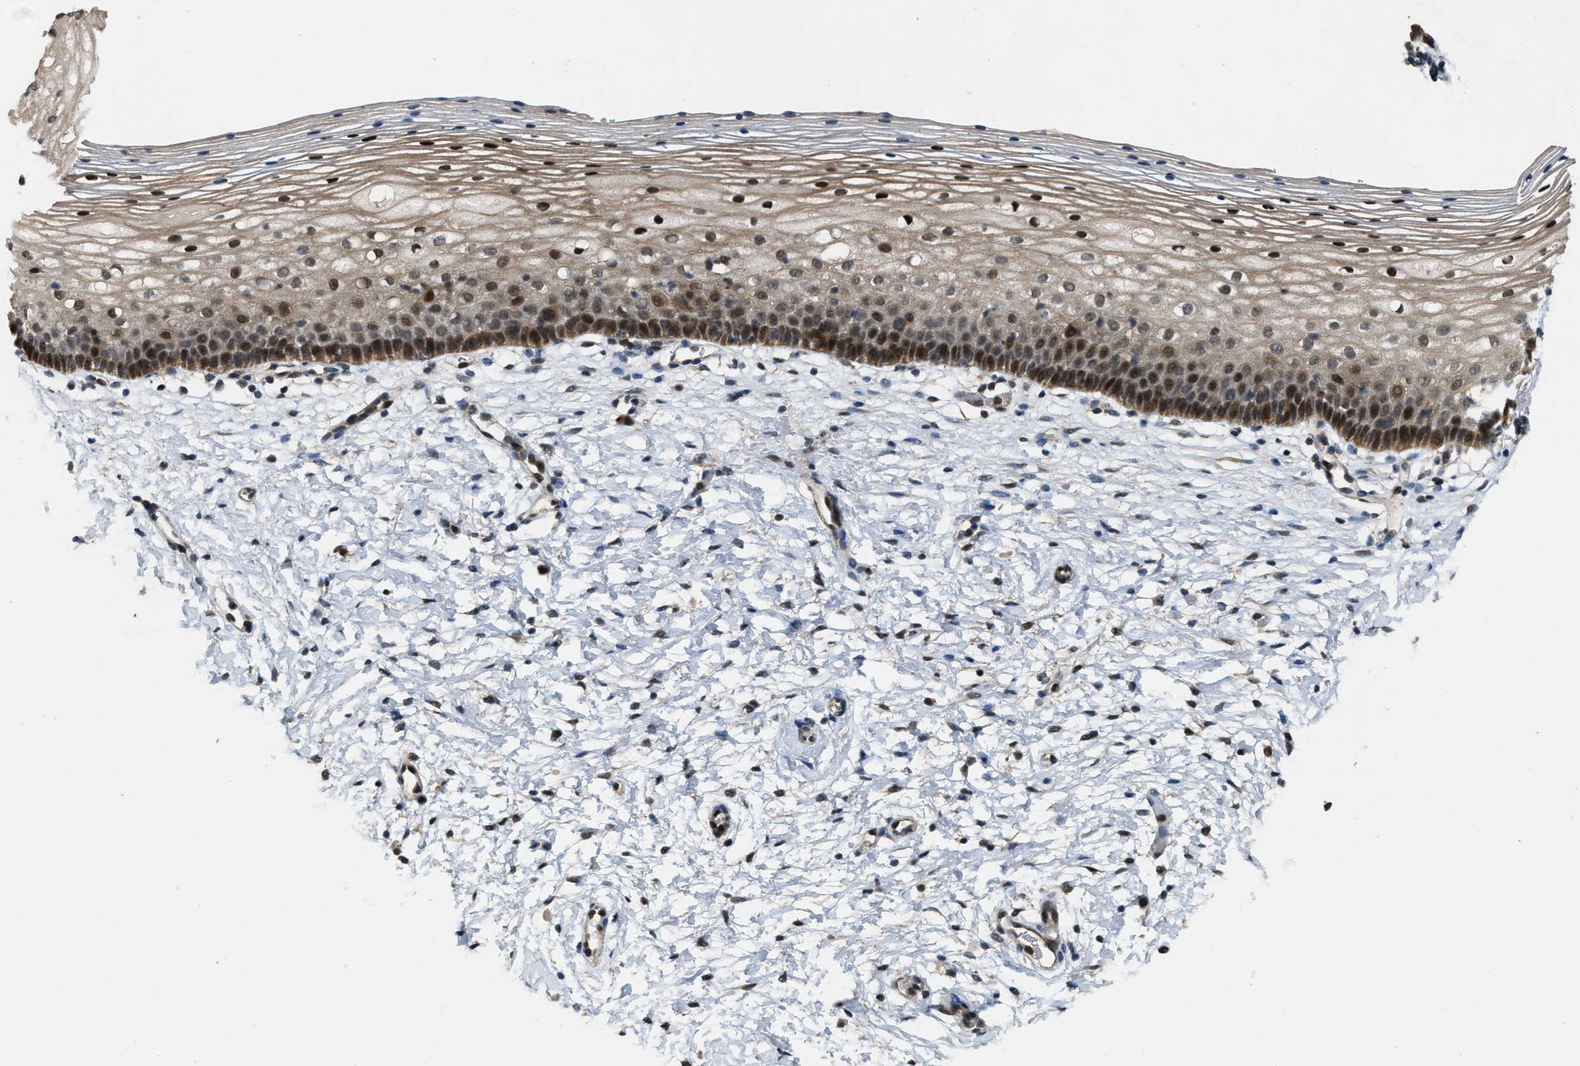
{"staining": {"intensity": "strong", "quantity": ">75%", "location": "cytoplasmic/membranous,nuclear"}, "tissue": "cervix", "cell_type": "Glandular cells", "image_type": "normal", "snomed": [{"axis": "morphology", "description": "Normal tissue, NOS"}, {"axis": "topography", "description": "Cervix"}], "caption": "Brown immunohistochemical staining in unremarkable cervix displays strong cytoplasmic/membranous,nuclear expression in about >75% of glandular cells. (IHC, brightfield microscopy, high magnification).", "gene": "SERTAD2", "patient": {"sex": "female", "age": 72}}